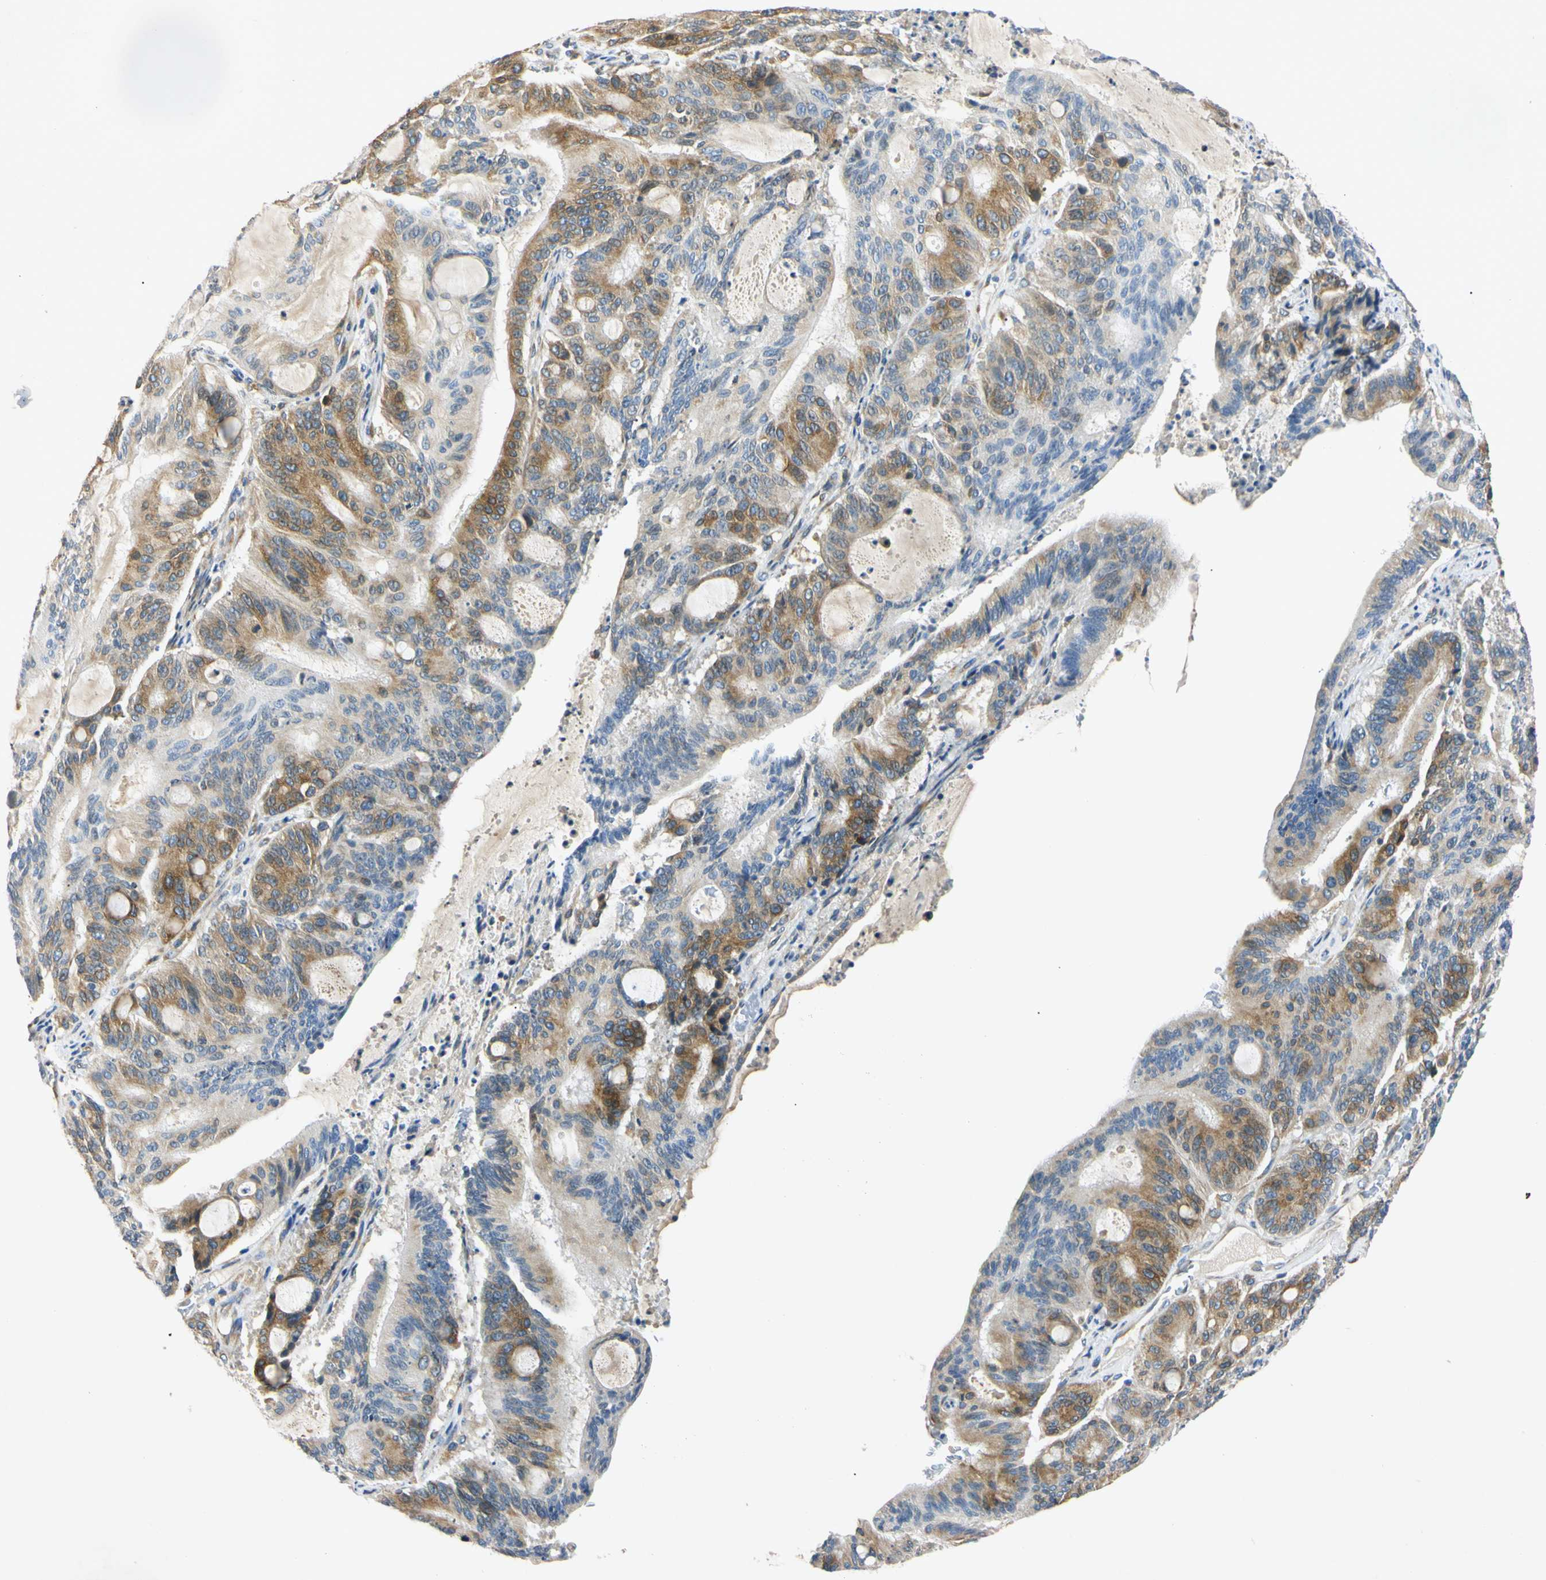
{"staining": {"intensity": "moderate", "quantity": "25%-75%", "location": "cytoplasmic/membranous"}, "tissue": "liver cancer", "cell_type": "Tumor cells", "image_type": "cancer", "snomed": [{"axis": "morphology", "description": "Cholangiocarcinoma"}, {"axis": "topography", "description": "Liver"}], "caption": "Tumor cells reveal moderate cytoplasmic/membranous staining in approximately 25%-75% of cells in liver cholangiocarcinoma. Using DAB (brown) and hematoxylin (blue) stains, captured at high magnification using brightfield microscopy.", "gene": "DNAJB12", "patient": {"sex": "female", "age": 73}}